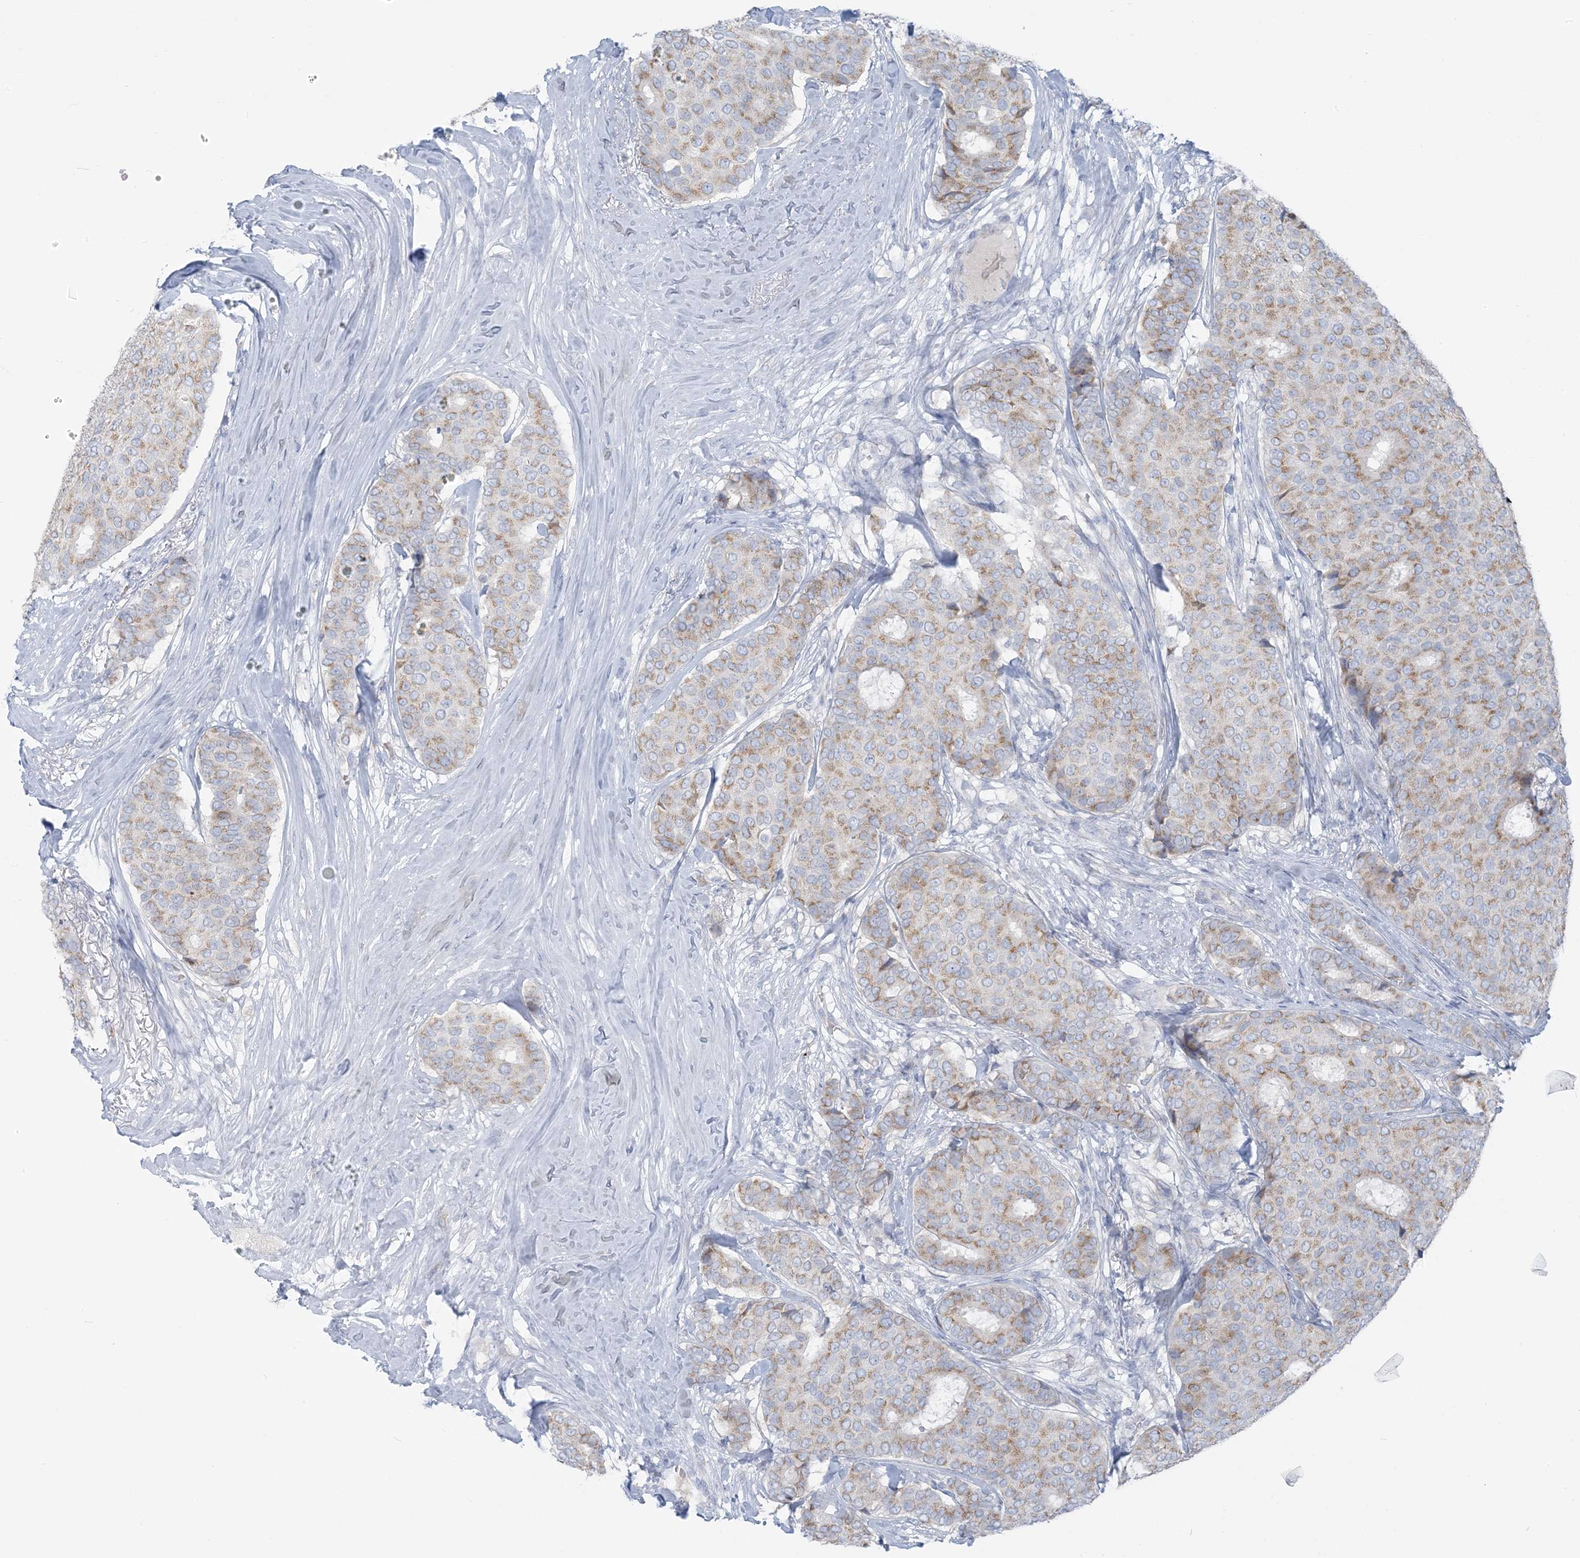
{"staining": {"intensity": "weak", "quantity": ">75%", "location": "cytoplasmic/membranous"}, "tissue": "breast cancer", "cell_type": "Tumor cells", "image_type": "cancer", "snomed": [{"axis": "morphology", "description": "Duct carcinoma"}, {"axis": "topography", "description": "Breast"}], "caption": "Protein staining by immunohistochemistry (IHC) demonstrates weak cytoplasmic/membranous staining in approximately >75% of tumor cells in breast infiltrating ductal carcinoma.", "gene": "SCML1", "patient": {"sex": "female", "age": 75}}